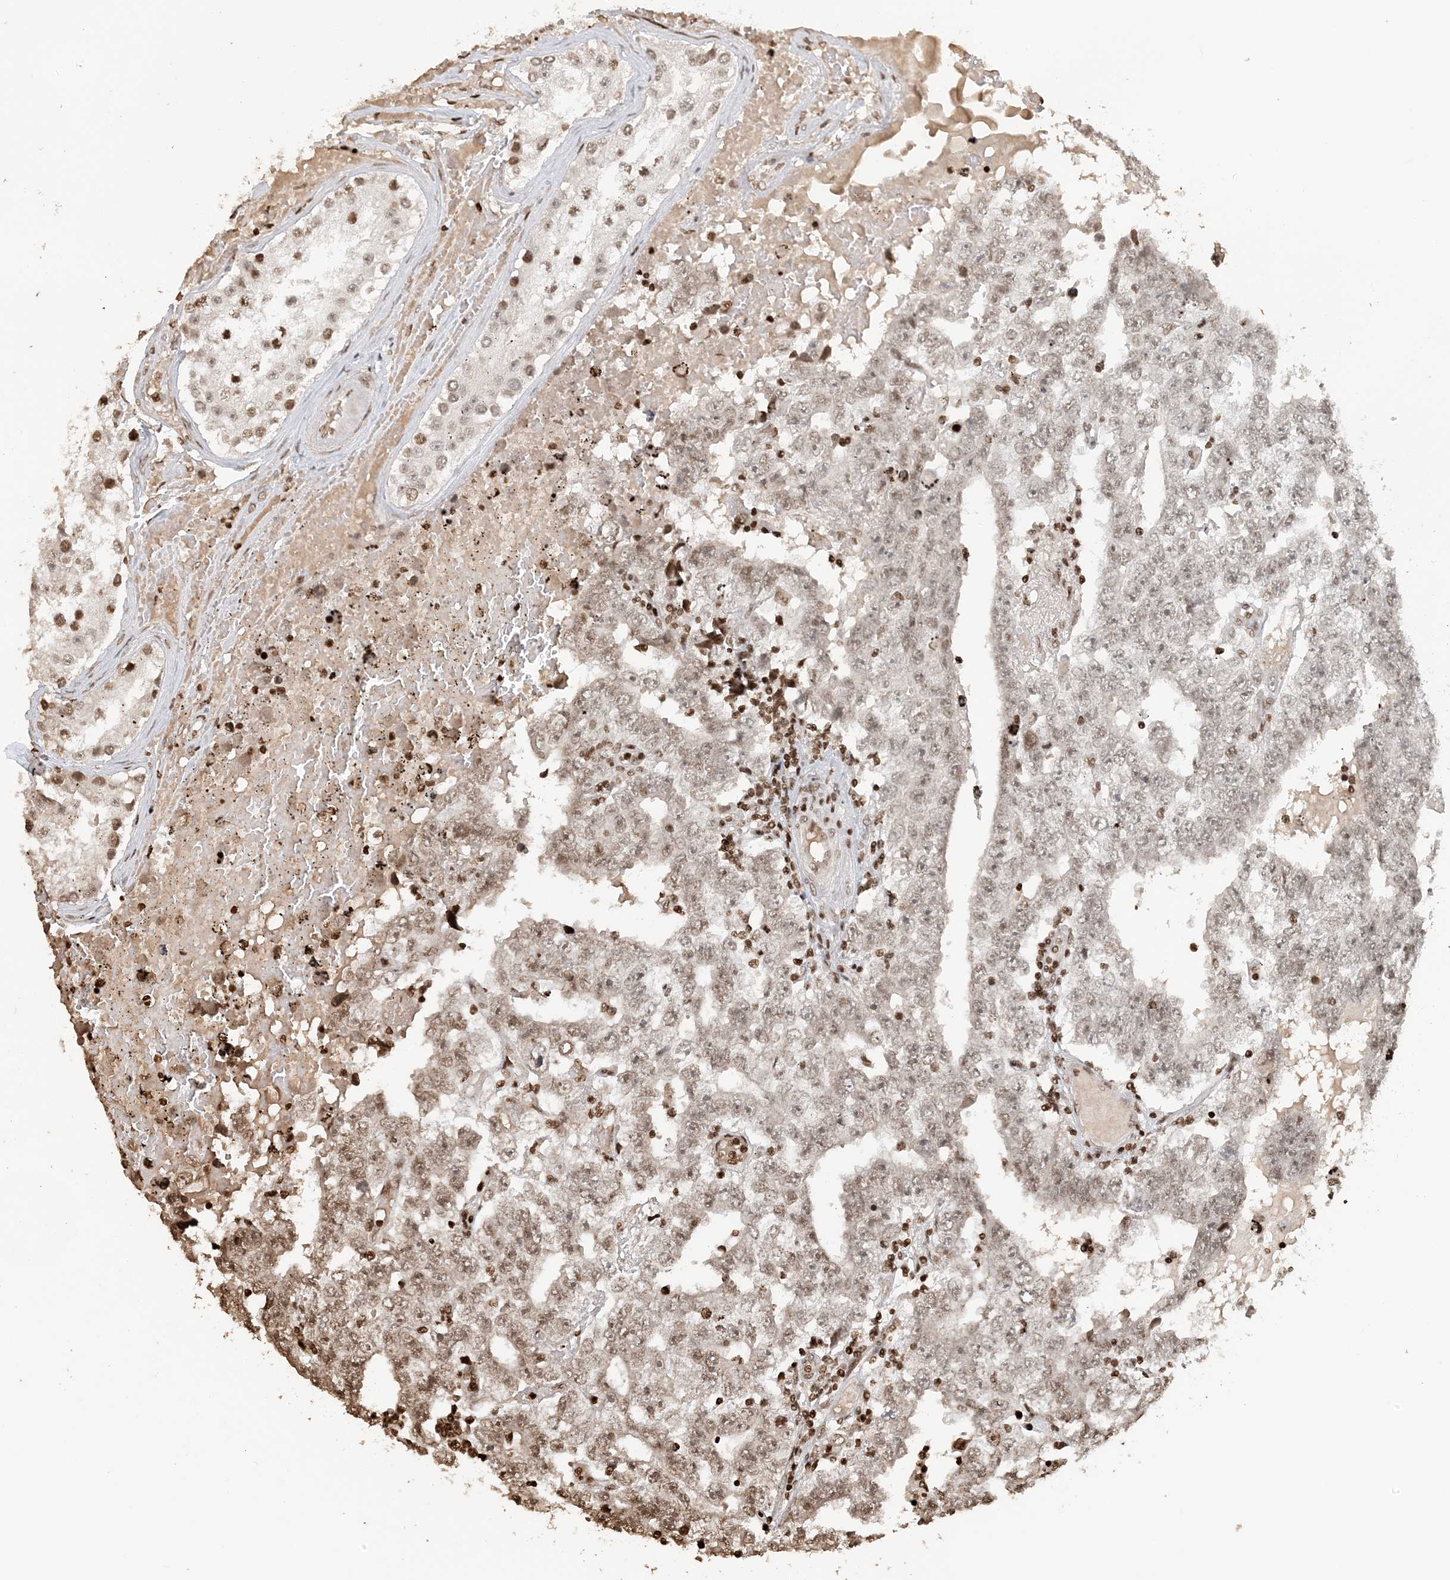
{"staining": {"intensity": "weak", "quantity": "25%-75%", "location": "nuclear"}, "tissue": "testis cancer", "cell_type": "Tumor cells", "image_type": "cancer", "snomed": [{"axis": "morphology", "description": "Carcinoma, Embryonal, NOS"}, {"axis": "topography", "description": "Testis"}], "caption": "IHC (DAB (3,3'-diaminobenzidine)) staining of human testis embryonal carcinoma exhibits weak nuclear protein expression in approximately 25%-75% of tumor cells.", "gene": "H3-3B", "patient": {"sex": "male", "age": 25}}